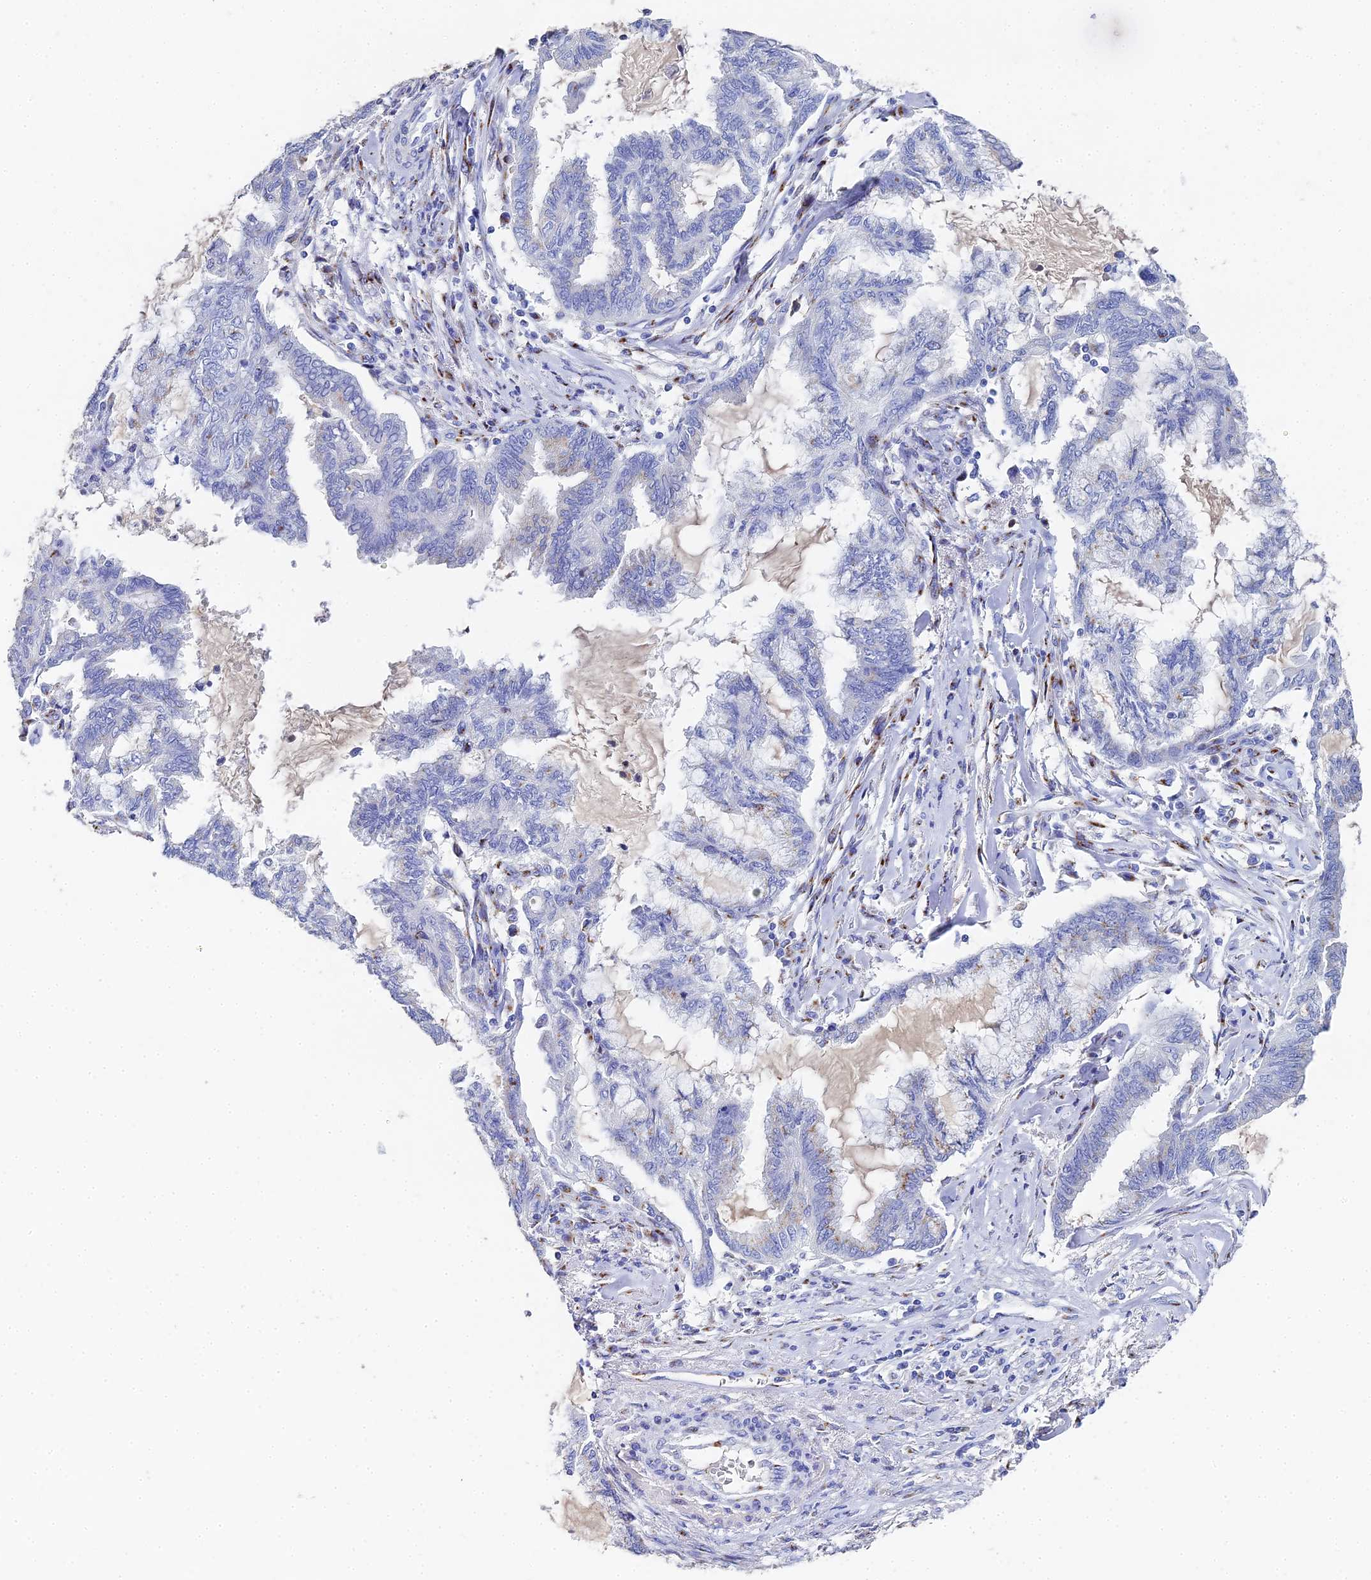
{"staining": {"intensity": "negative", "quantity": "none", "location": "none"}, "tissue": "endometrial cancer", "cell_type": "Tumor cells", "image_type": "cancer", "snomed": [{"axis": "morphology", "description": "Adenocarcinoma, NOS"}, {"axis": "topography", "description": "Endometrium"}], "caption": "Immunohistochemical staining of endometrial cancer (adenocarcinoma) reveals no significant expression in tumor cells.", "gene": "ENSG00000268674", "patient": {"sex": "female", "age": 86}}